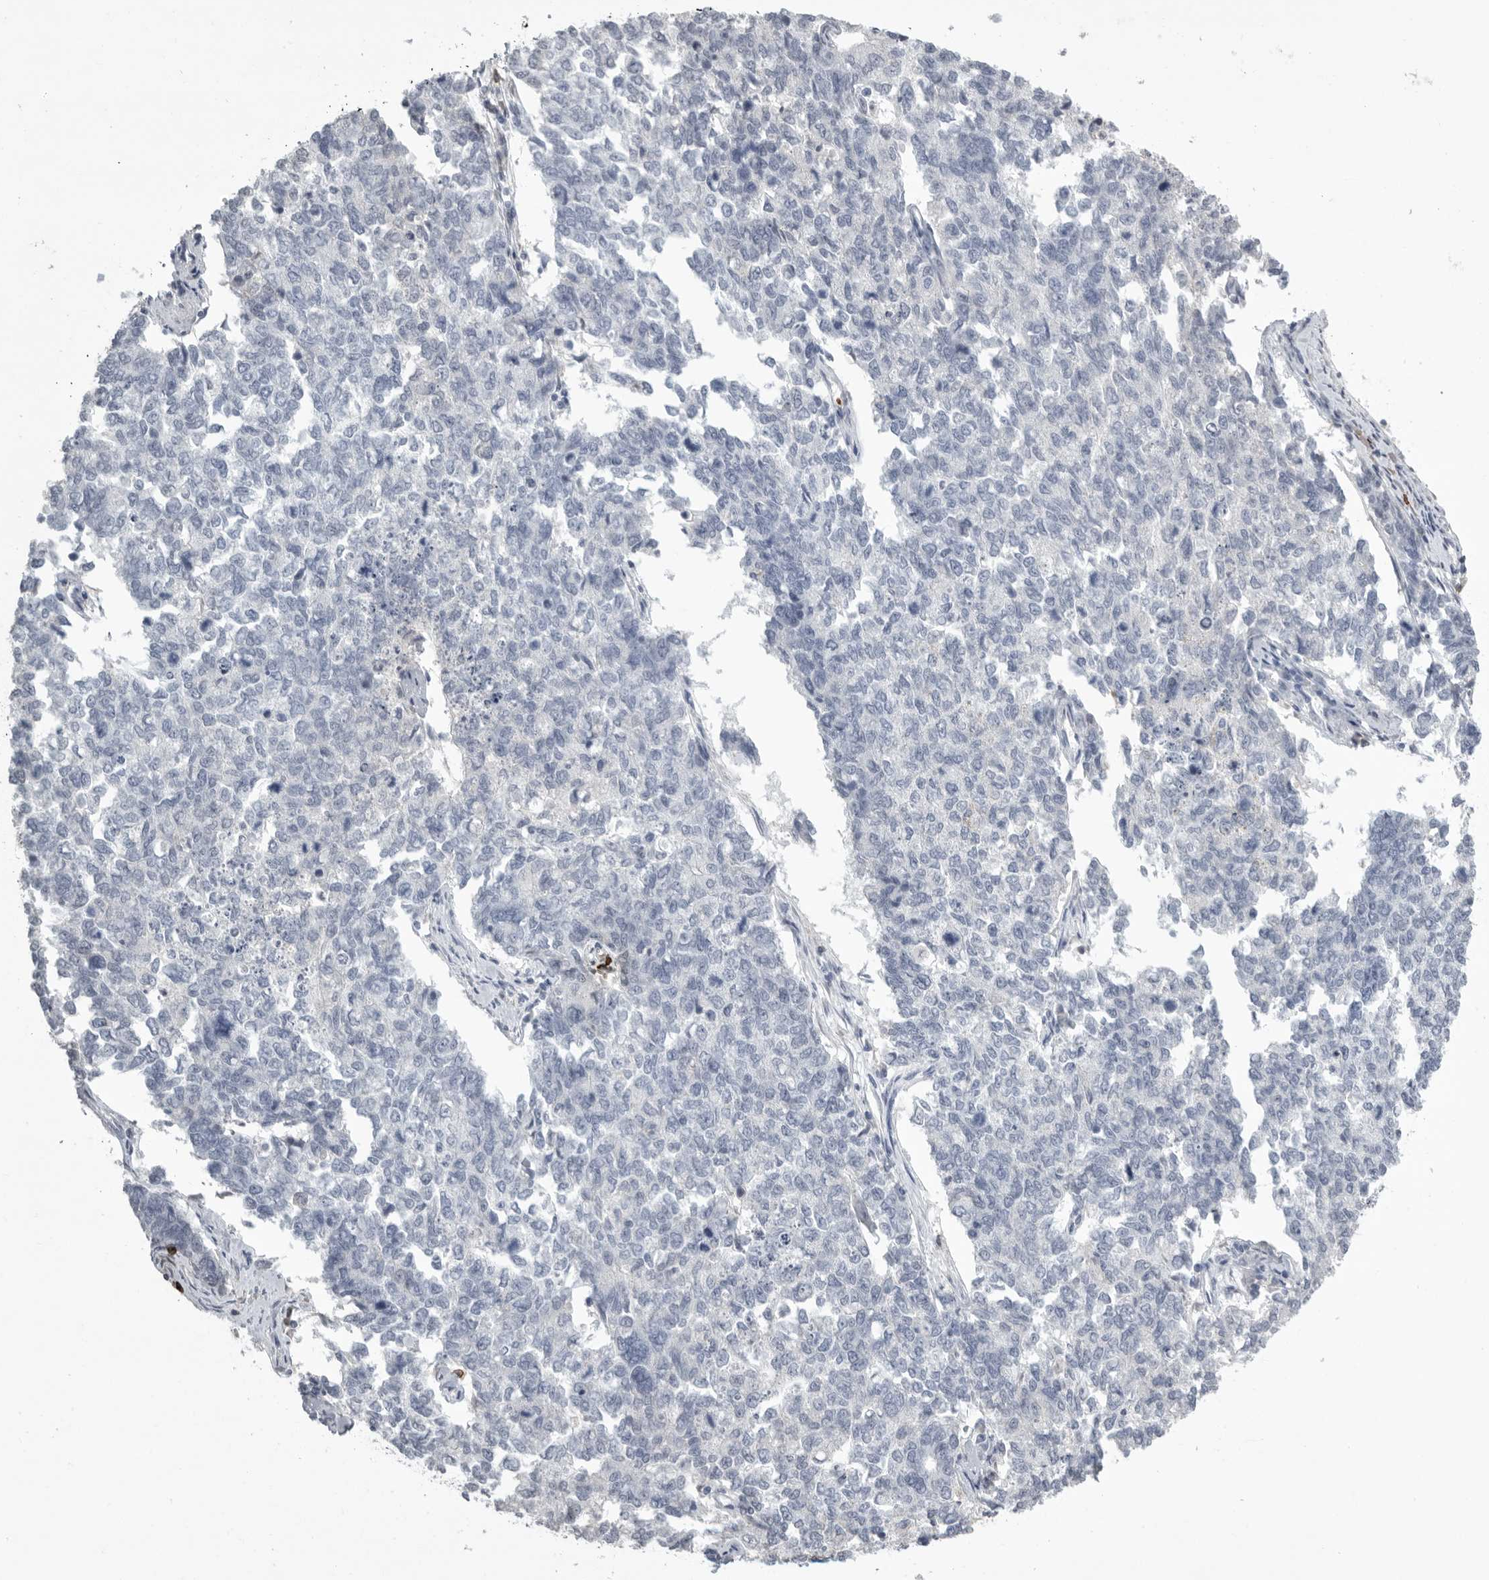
{"staining": {"intensity": "negative", "quantity": "none", "location": "none"}, "tissue": "cervical cancer", "cell_type": "Tumor cells", "image_type": "cancer", "snomed": [{"axis": "morphology", "description": "Squamous cell carcinoma, NOS"}, {"axis": "topography", "description": "Cervix"}], "caption": "Immunohistochemical staining of cervical cancer (squamous cell carcinoma) reveals no significant staining in tumor cells. (Brightfield microscopy of DAB (3,3'-diaminobenzidine) immunohistochemistry at high magnification).", "gene": "GNLY", "patient": {"sex": "female", "age": 63}}